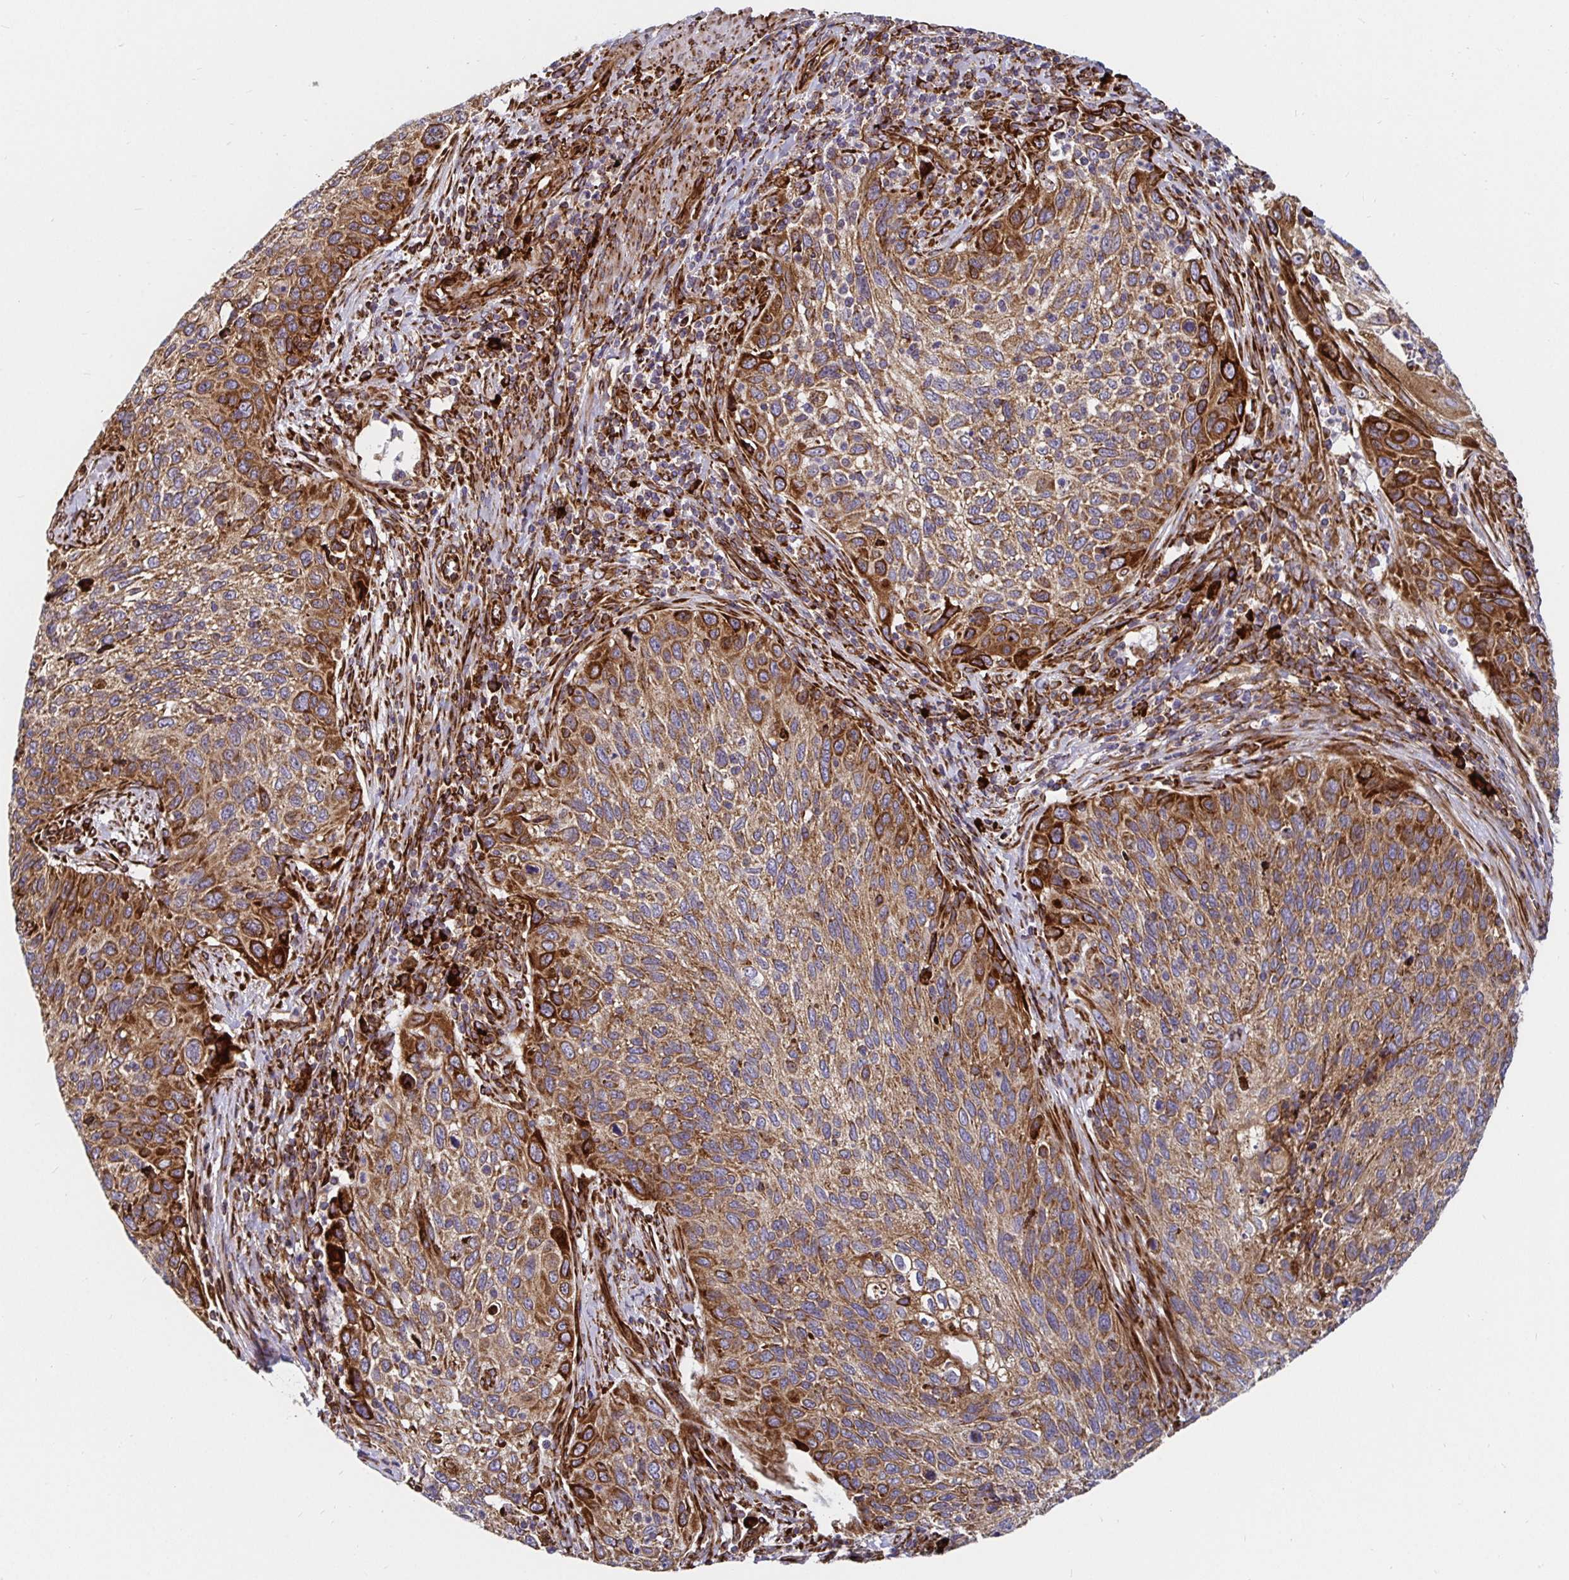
{"staining": {"intensity": "moderate", "quantity": ">75%", "location": "cytoplasmic/membranous"}, "tissue": "cervical cancer", "cell_type": "Tumor cells", "image_type": "cancer", "snomed": [{"axis": "morphology", "description": "Squamous cell carcinoma, NOS"}, {"axis": "topography", "description": "Cervix"}], "caption": "Cervical squamous cell carcinoma was stained to show a protein in brown. There is medium levels of moderate cytoplasmic/membranous positivity in approximately >75% of tumor cells.", "gene": "SMYD3", "patient": {"sex": "female", "age": 70}}